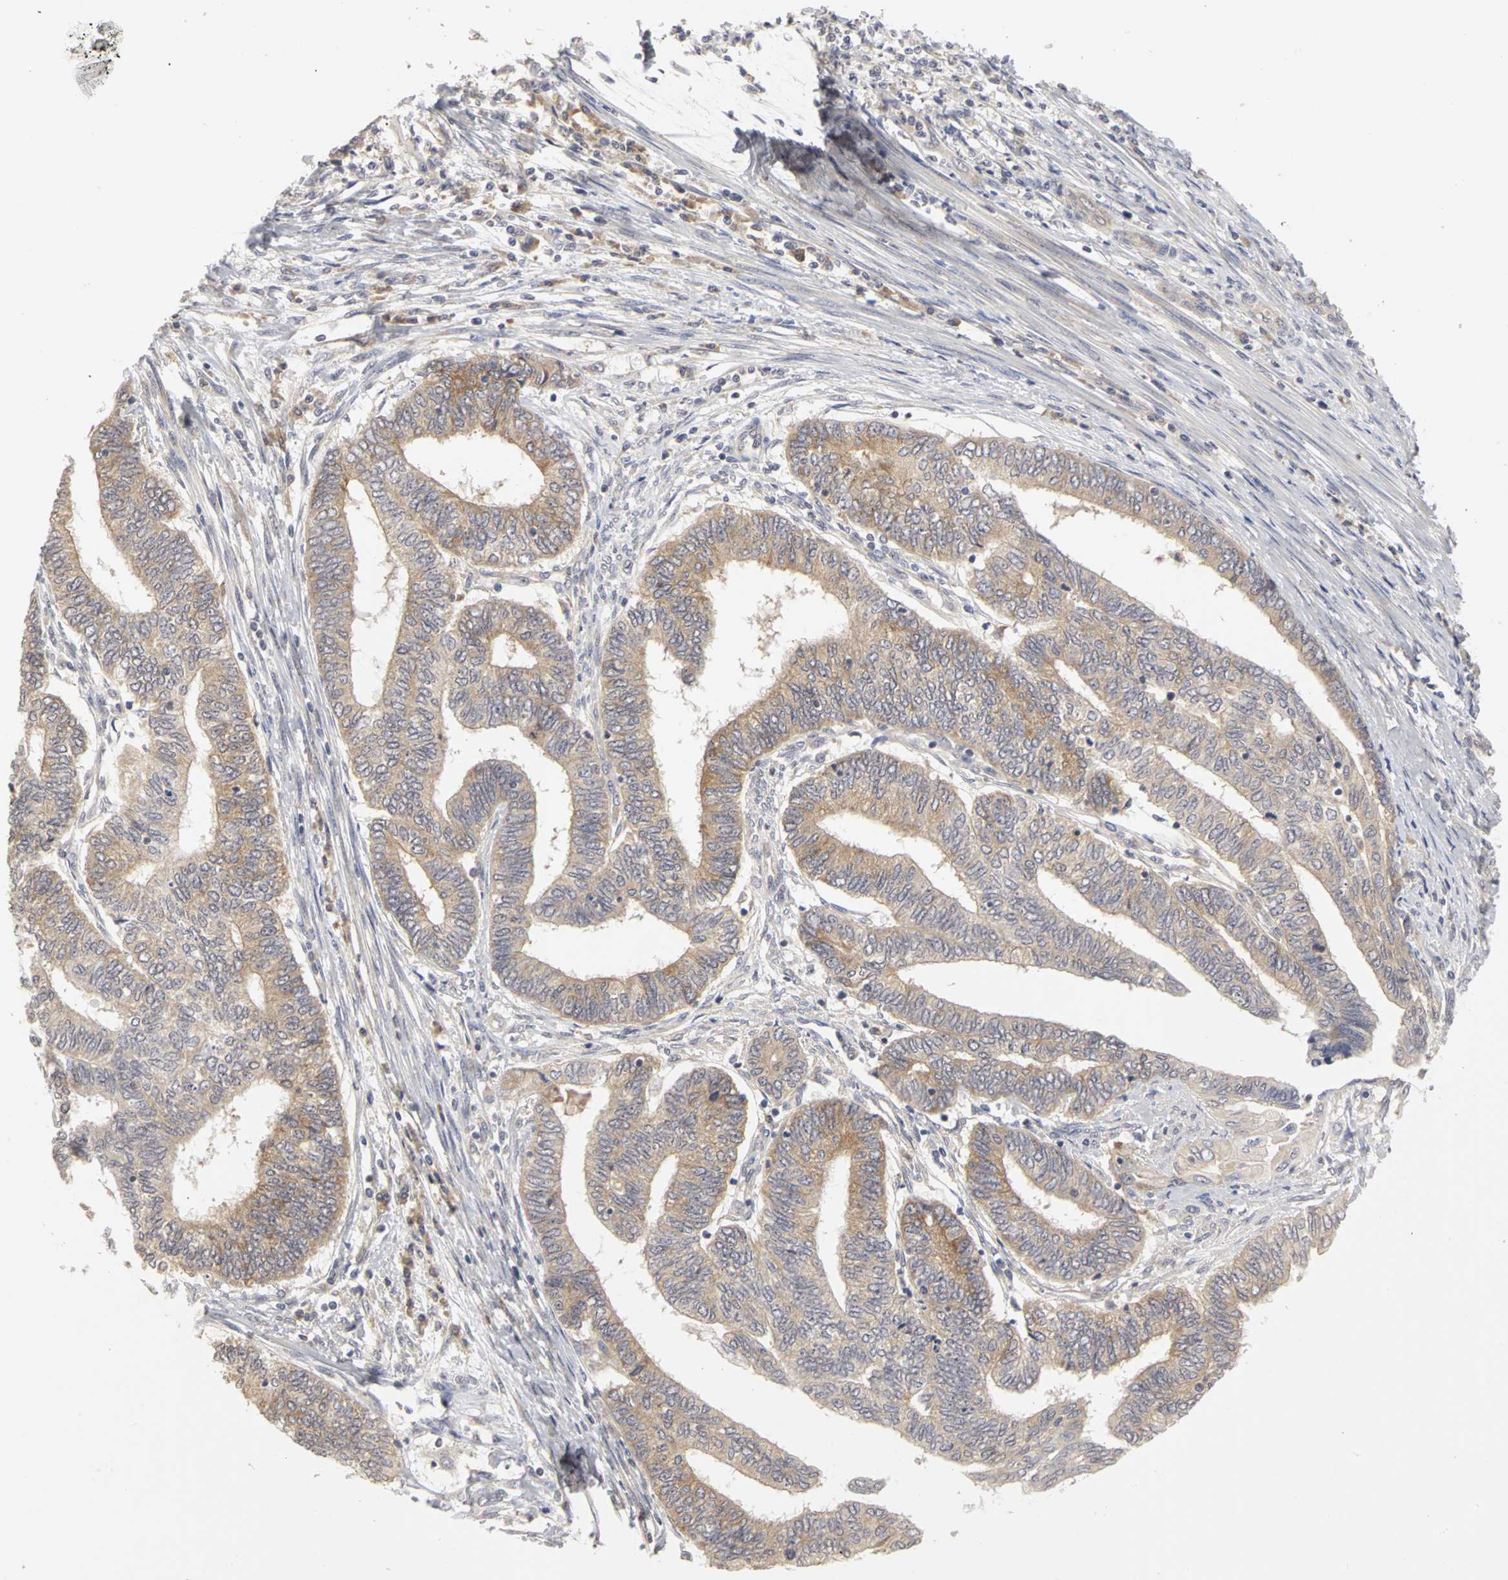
{"staining": {"intensity": "weak", "quantity": ">75%", "location": "cytoplasmic/membranous"}, "tissue": "endometrial cancer", "cell_type": "Tumor cells", "image_type": "cancer", "snomed": [{"axis": "morphology", "description": "Adenocarcinoma, NOS"}, {"axis": "topography", "description": "Uterus"}, {"axis": "topography", "description": "Endometrium"}], "caption": "Protein staining of endometrial adenocarcinoma tissue exhibits weak cytoplasmic/membranous expression in about >75% of tumor cells. The staining was performed using DAB to visualize the protein expression in brown, while the nuclei were stained in blue with hematoxylin (Magnification: 20x).", "gene": "IRAK1", "patient": {"sex": "female", "age": 70}}